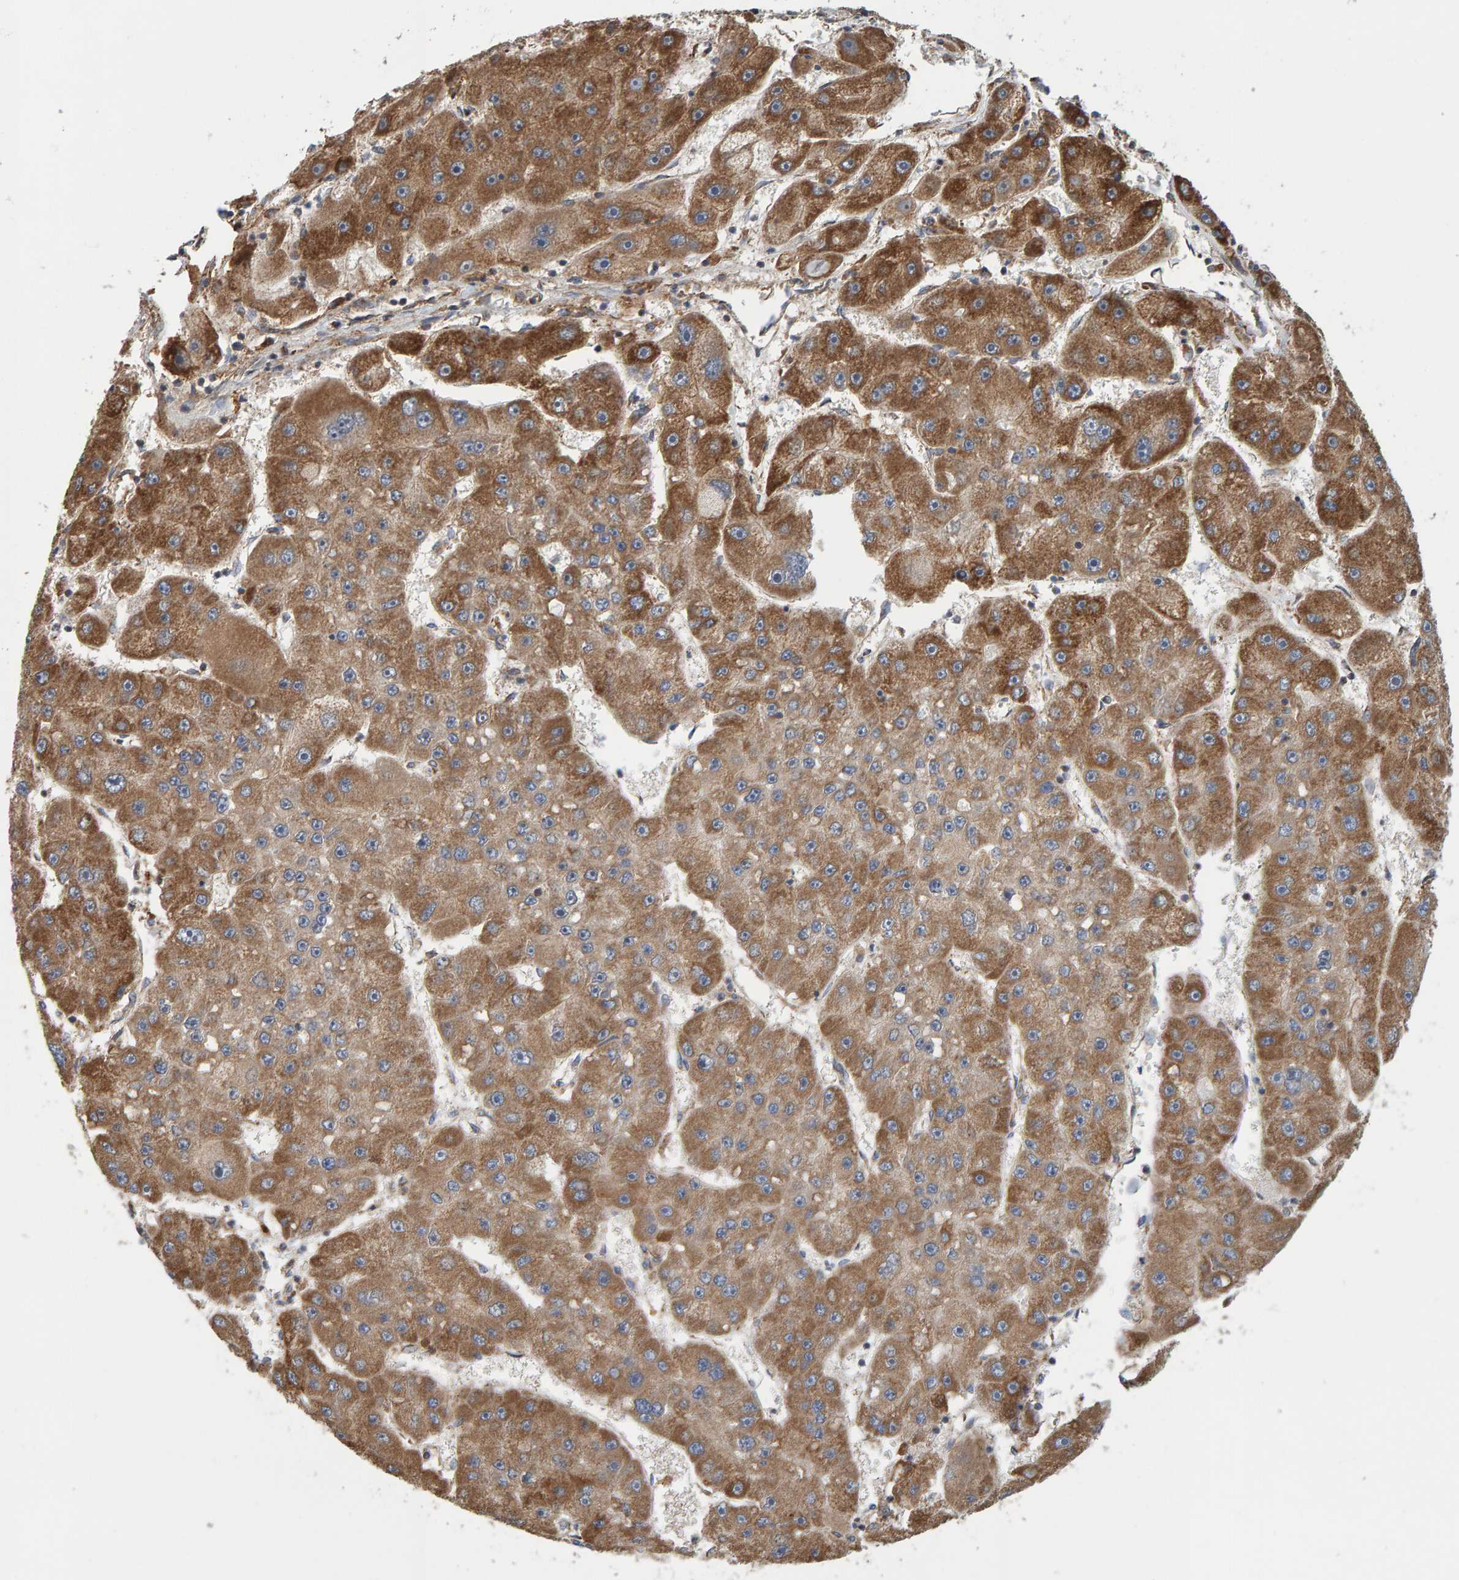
{"staining": {"intensity": "strong", "quantity": ">75%", "location": "cytoplasmic/membranous"}, "tissue": "liver cancer", "cell_type": "Tumor cells", "image_type": "cancer", "snomed": [{"axis": "morphology", "description": "Carcinoma, Hepatocellular, NOS"}, {"axis": "topography", "description": "Liver"}], "caption": "Protein staining of liver hepatocellular carcinoma tissue displays strong cytoplasmic/membranous positivity in approximately >75% of tumor cells.", "gene": "MRPL45", "patient": {"sex": "female", "age": 61}}